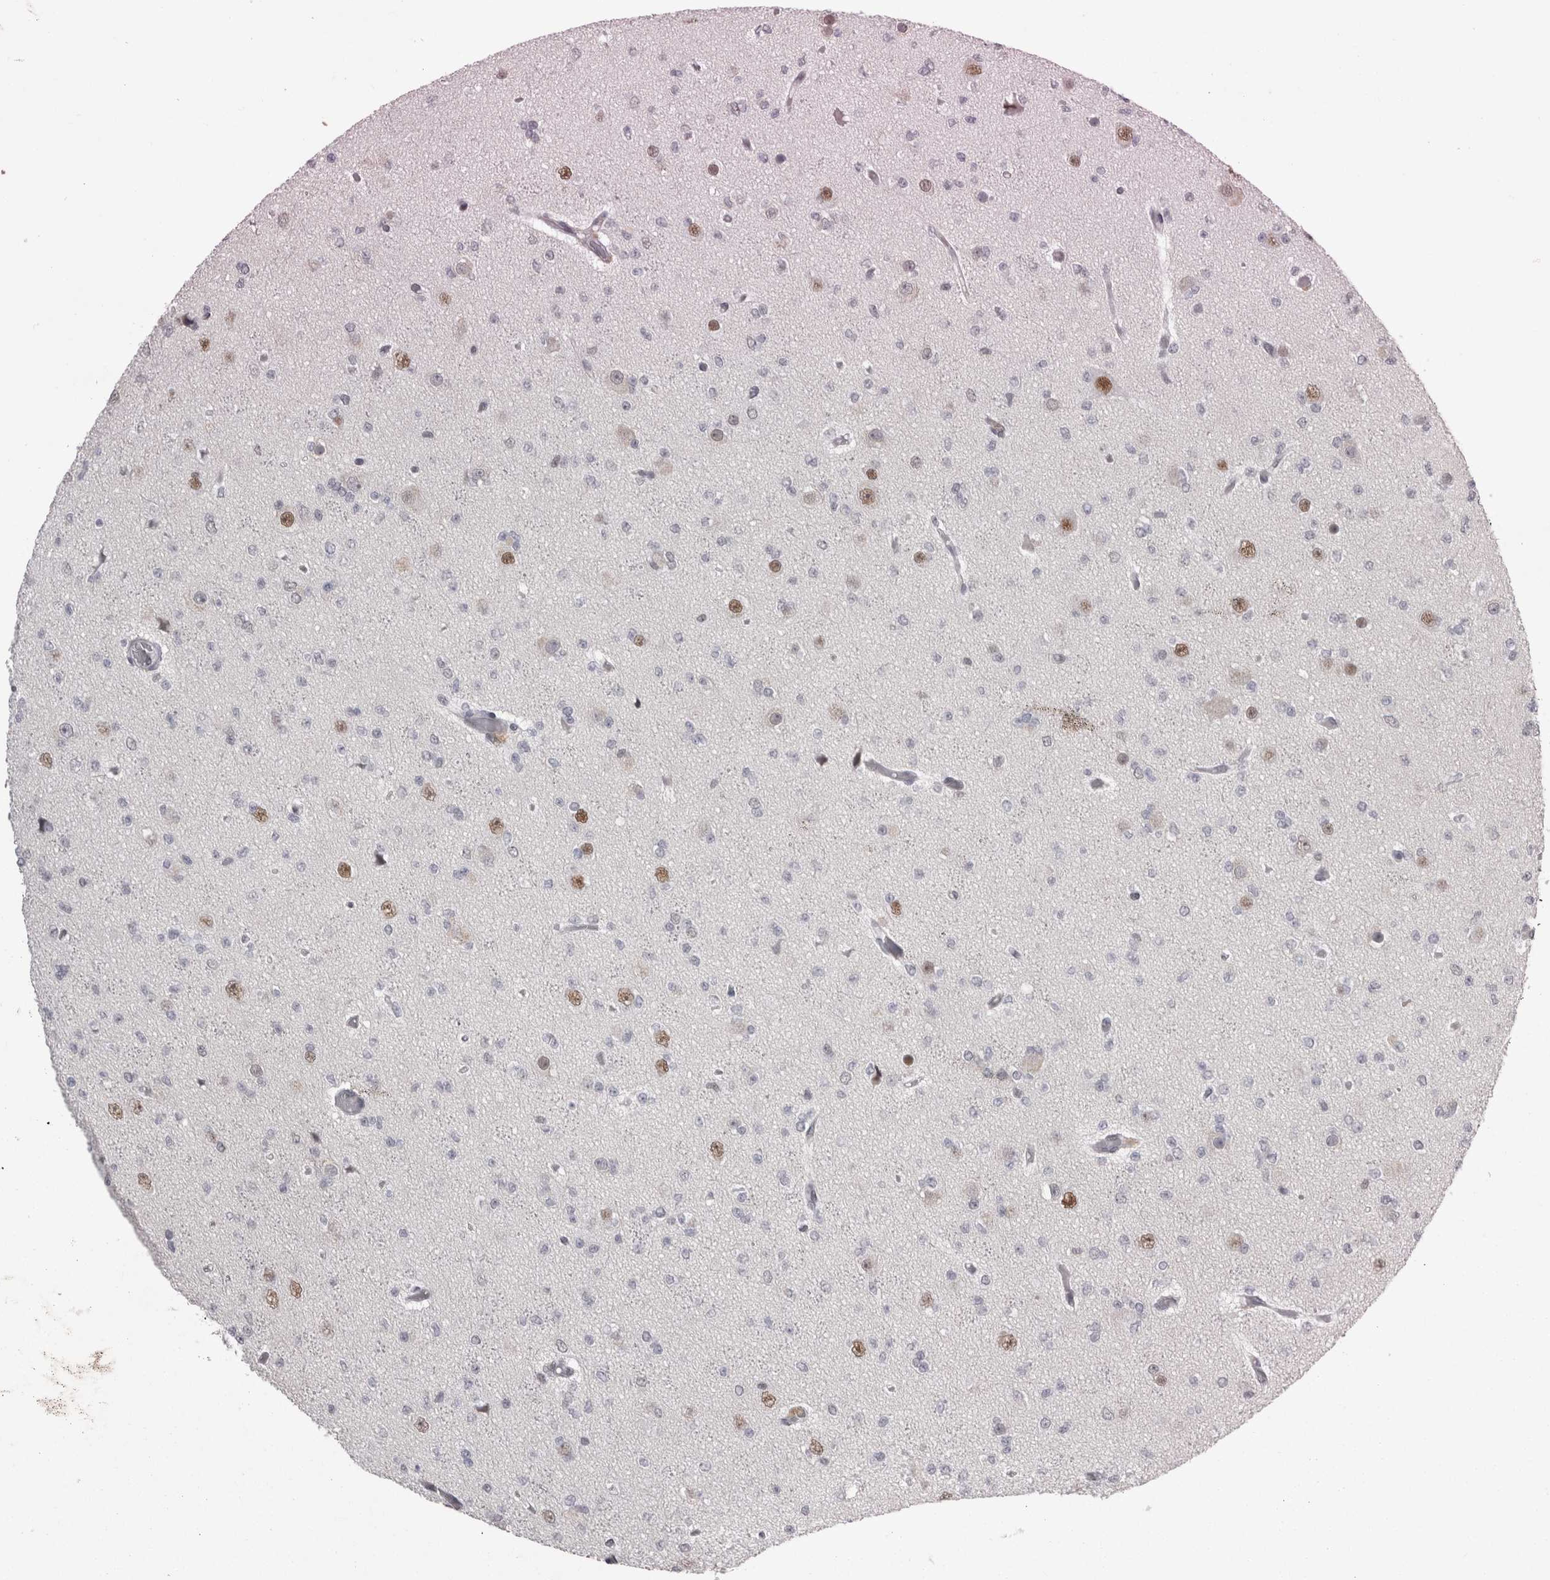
{"staining": {"intensity": "negative", "quantity": "none", "location": "none"}, "tissue": "glioma", "cell_type": "Tumor cells", "image_type": "cancer", "snomed": [{"axis": "morphology", "description": "Glioma, malignant, Low grade"}, {"axis": "topography", "description": "Brain"}], "caption": "Tumor cells show no significant protein staining in glioma.", "gene": "C1orf54", "patient": {"sex": "female", "age": 22}}